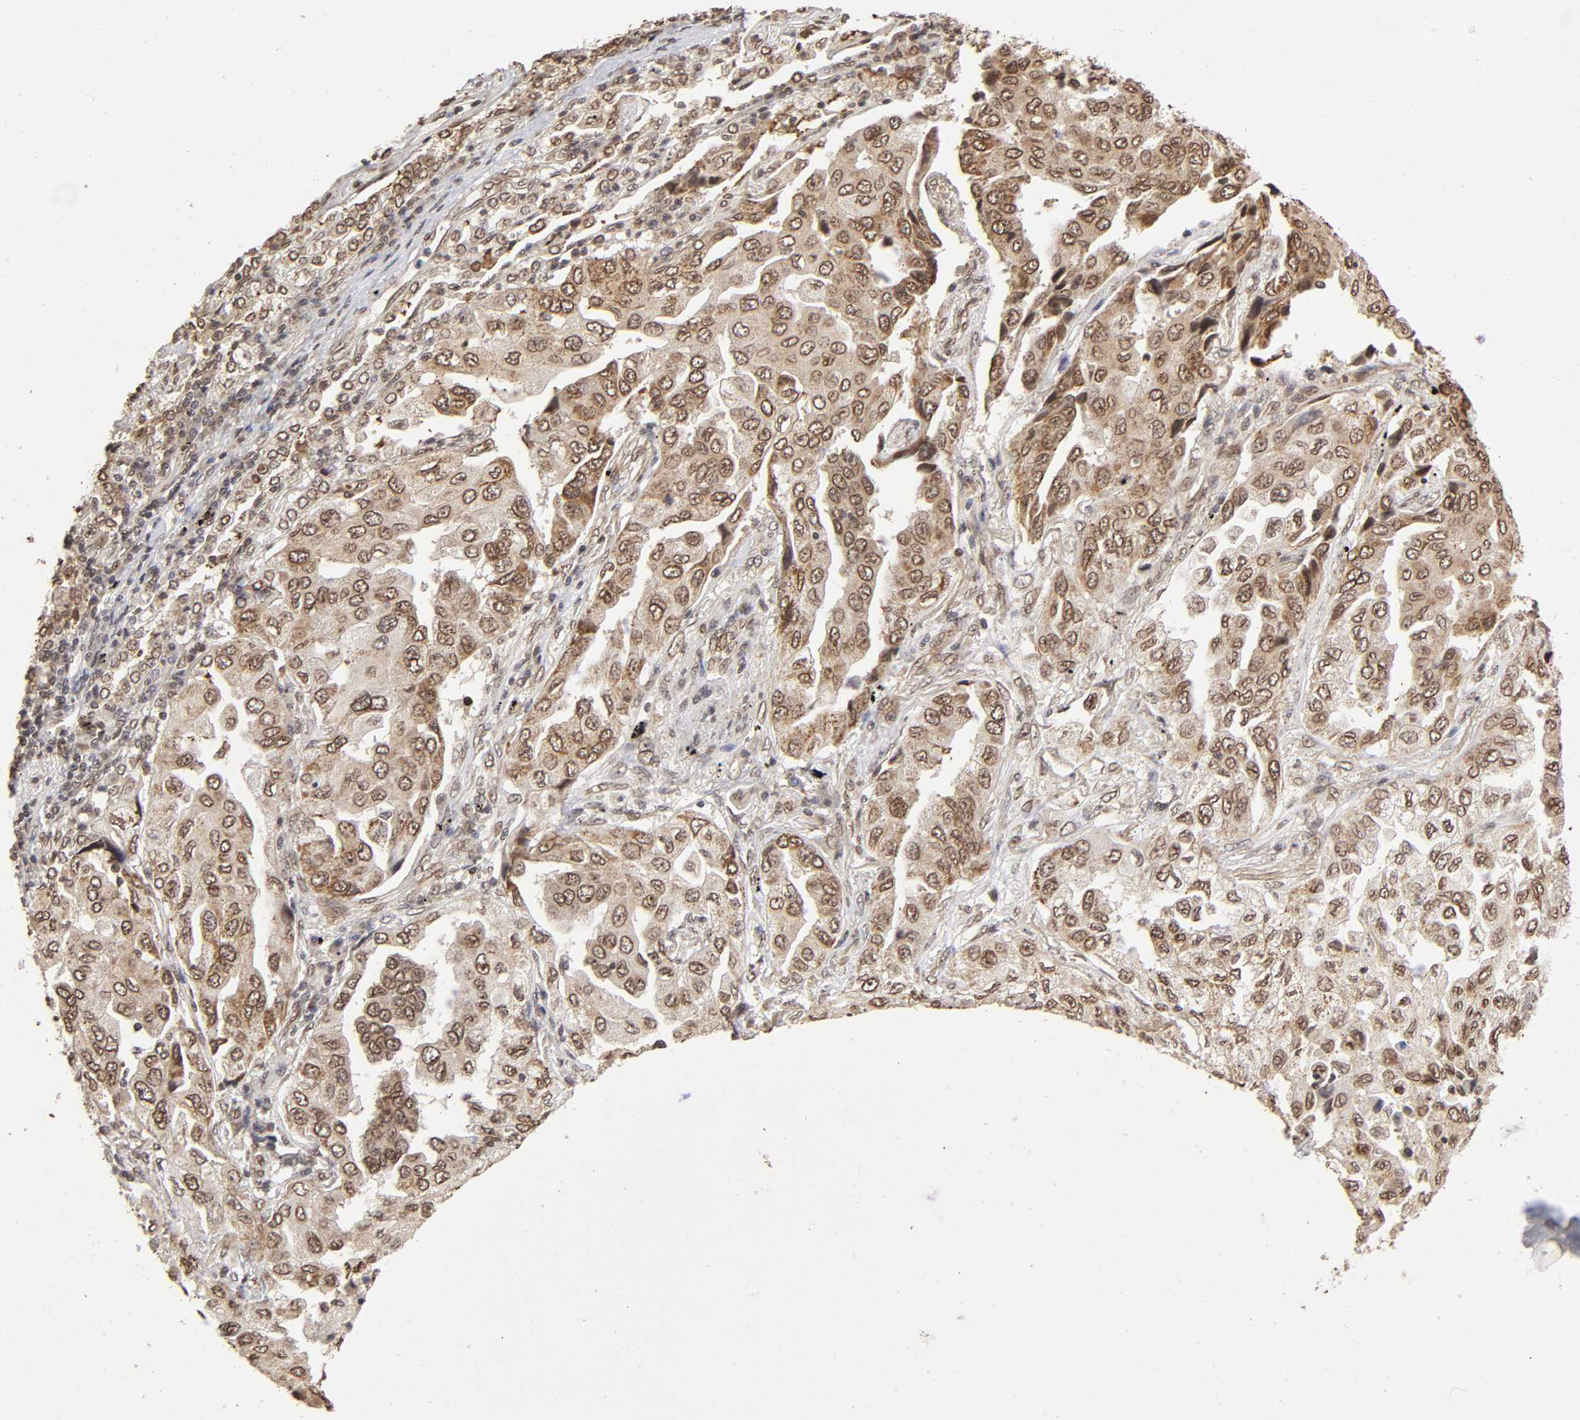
{"staining": {"intensity": "moderate", "quantity": ">75%", "location": "cytoplasmic/membranous,nuclear"}, "tissue": "lung cancer", "cell_type": "Tumor cells", "image_type": "cancer", "snomed": [{"axis": "morphology", "description": "Adenocarcinoma, NOS"}, {"axis": "topography", "description": "Lung"}], "caption": "A histopathology image of lung cancer stained for a protein displays moderate cytoplasmic/membranous and nuclear brown staining in tumor cells.", "gene": "MLLT6", "patient": {"sex": "female", "age": 65}}